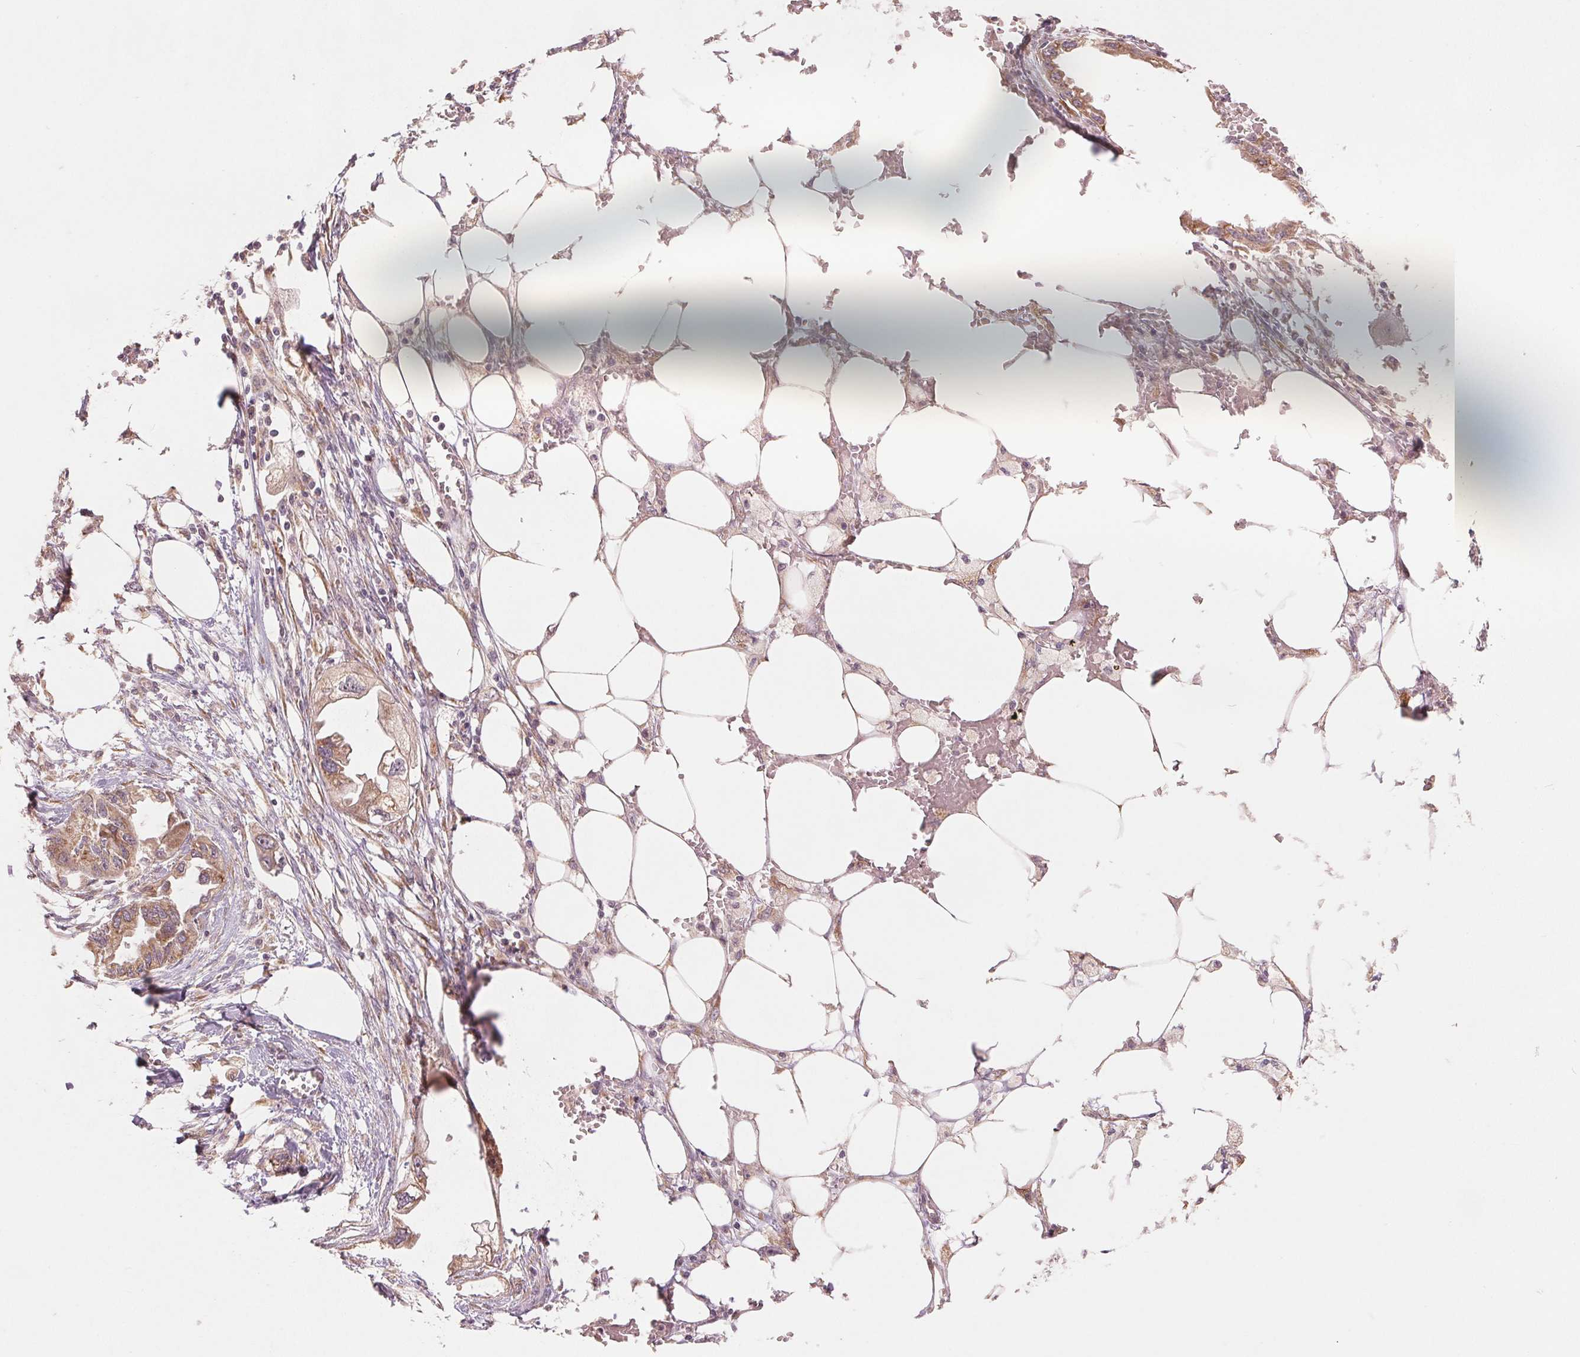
{"staining": {"intensity": "weak", "quantity": ">75%", "location": "cytoplasmic/membranous"}, "tissue": "endometrial cancer", "cell_type": "Tumor cells", "image_type": "cancer", "snomed": [{"axis": "morphology", "description": "Adenocarcinoma, NOS"}, {"axis": "morphology", "description": "Adenocarcinoma, metastatic, NOS"}, {"axis": "topography", "description": "Adipose tissue"}, {"axis": "topography", "description": "Endometrium"}], "caption": "Metastatic adenocarcinoma (endometrial) stained with immunohistochemistry (IHC) demonstrates weak cytoplasmic/membranous staining in approximately >75% of tumor cells. (Brightfield microscopy of DAB IHC at high magnification).", "gene": "SLC20A1", "patient": {"sex": "female", "age": 67}}